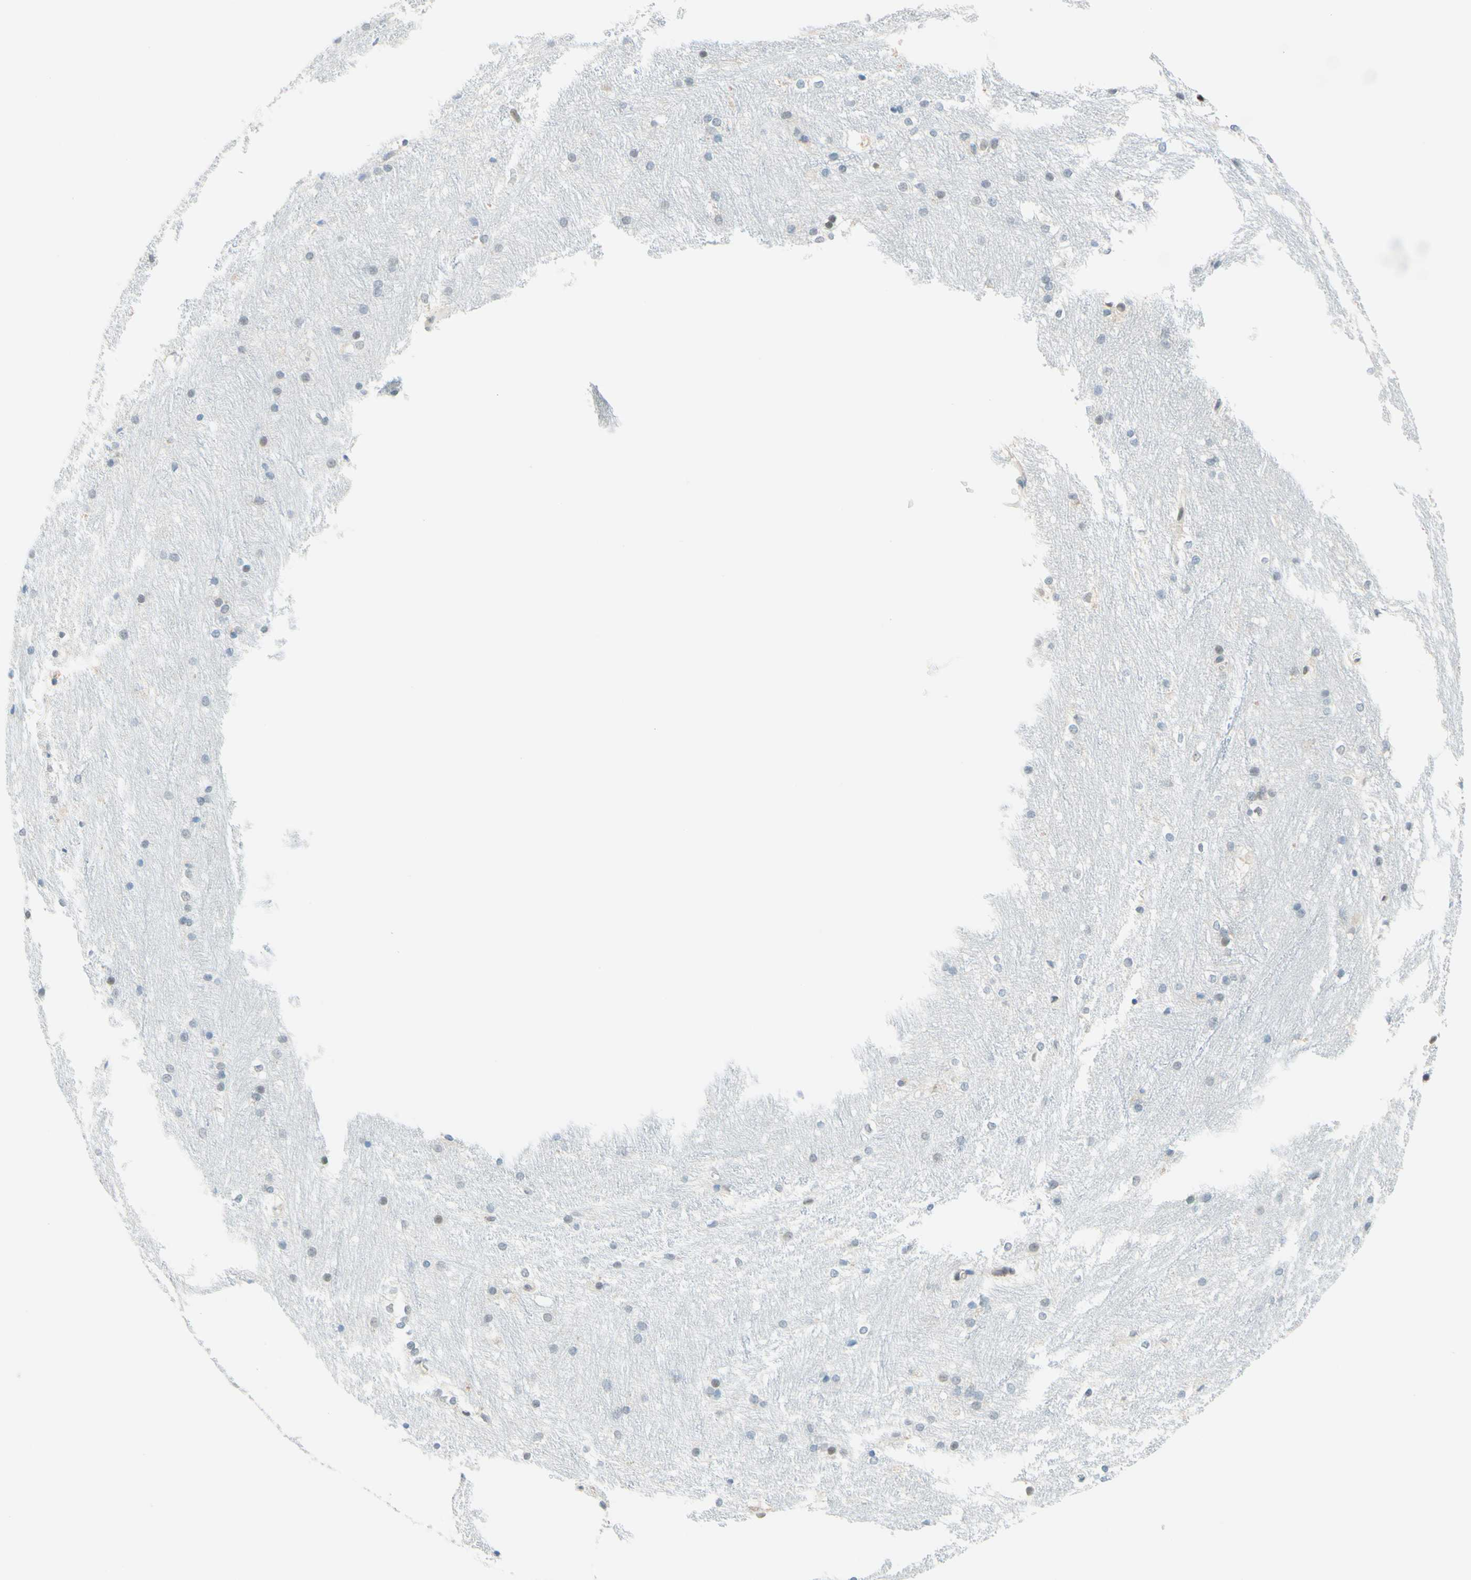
{"staining": {"intensity": "weak", "quantity": "<25%", "location": "nuclear"}, "tissue": "caudate", "cell_type": "Glial cells", "image_type": "normal", "snomed": [{"axis": "morphology", "description": "Normal tissue, NOS"}, {"axis": "topography", "description": "Lateral ventricle wall"}], "caption": "Immunohistochemistry (IHC) of benign caudate shows no expression in glial cells.", "gene": "TREM2", "patient": {"sex": "female", "age": 19}}